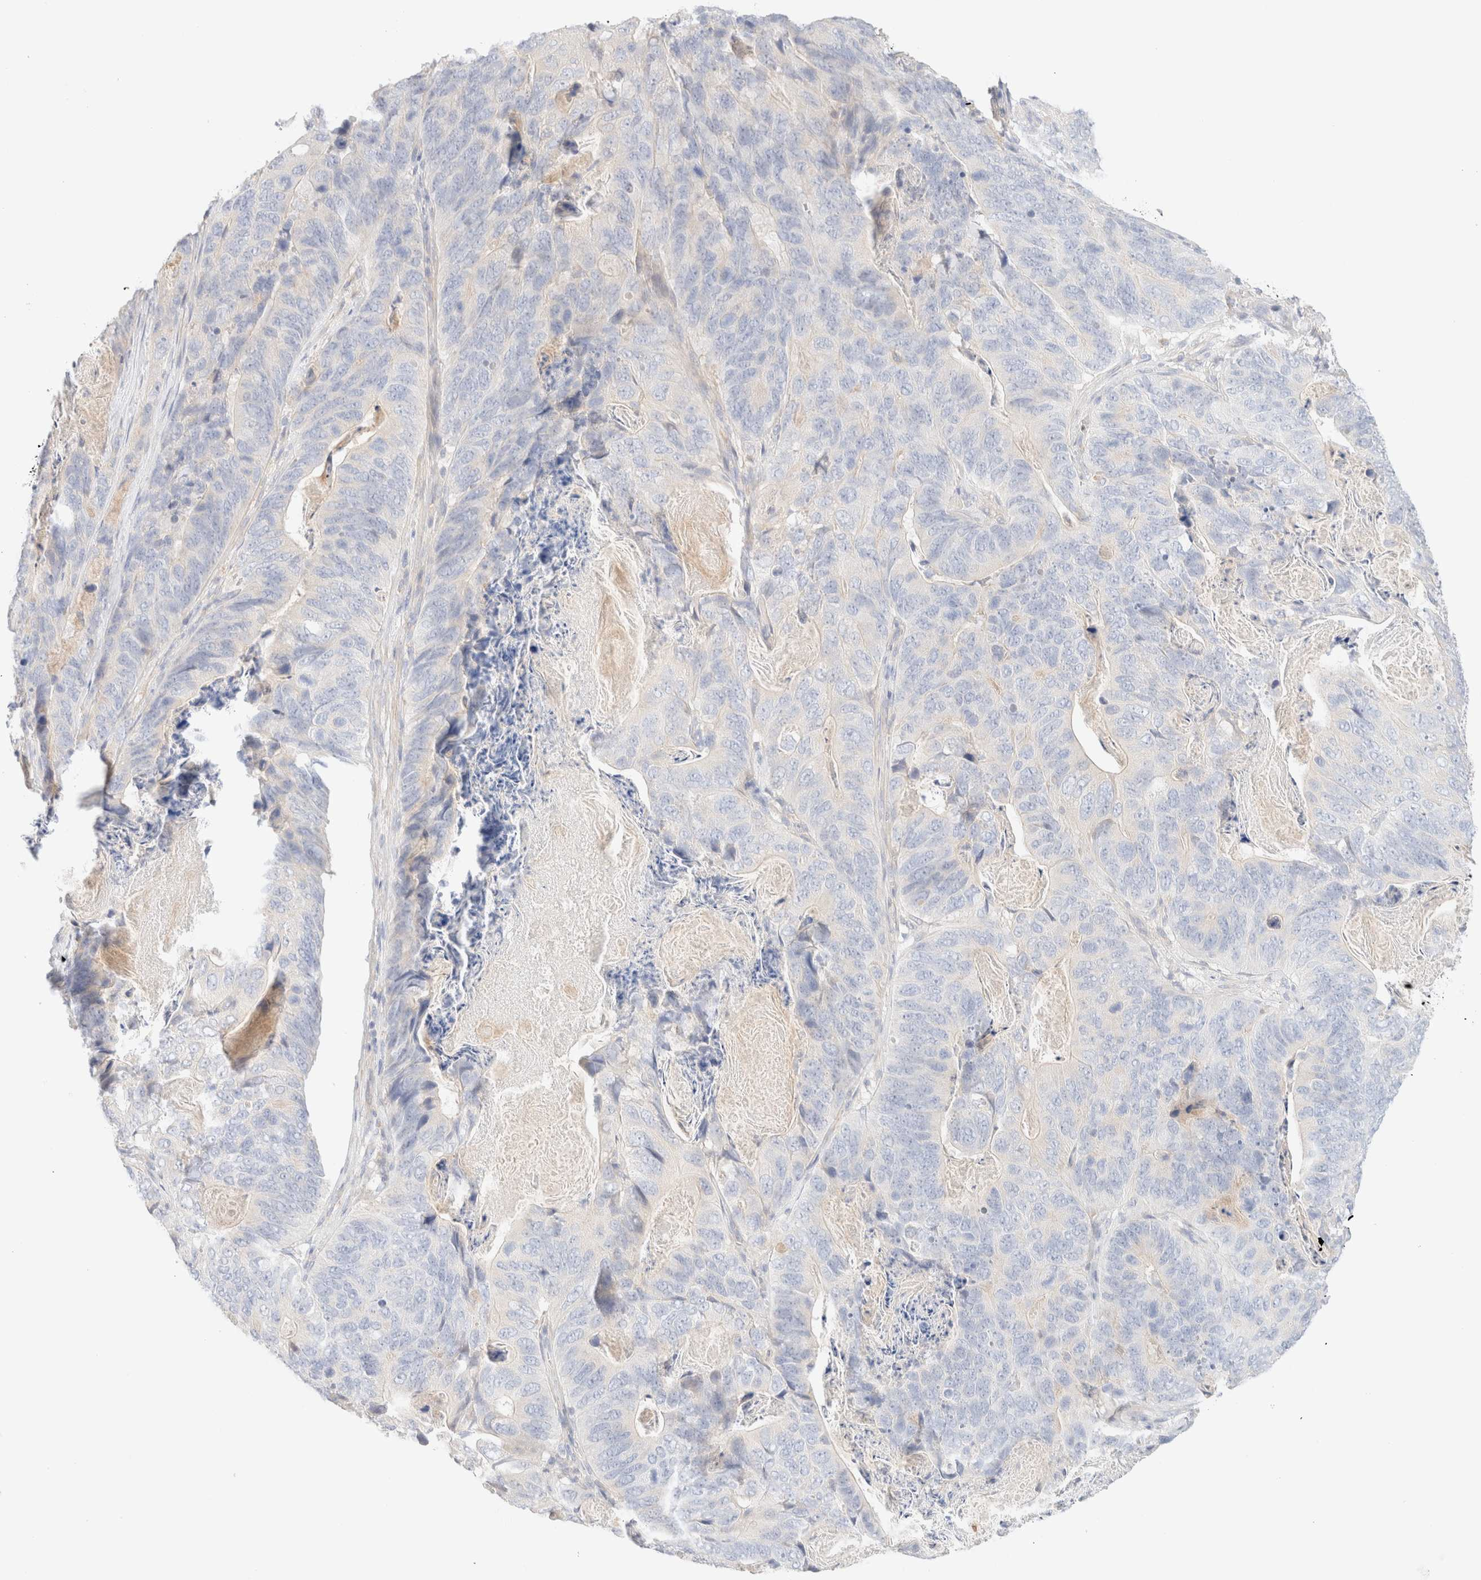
{"staining": {"intensity": "negative", "quantity": "none", "location": "none"}, "tissue": "stomach cancer", "cell_type": "Tumor cells", "image_type": "cancer", "snomed": [{"axis": "morphology", "description": "Normal tissue, NOS"}, {"axis": "morphology", "description": "Adenocarcinoma, NOS"}, {"axis": "topography", "description": "Stomach"}], "caption": "The immunohistochemistry photomicrograph has no significant staining in tumor cells of stomach cancer (adenocarcinoma) tissue.", "gene": "SARM1", "patient": {"sex": "female", "age": 89}}